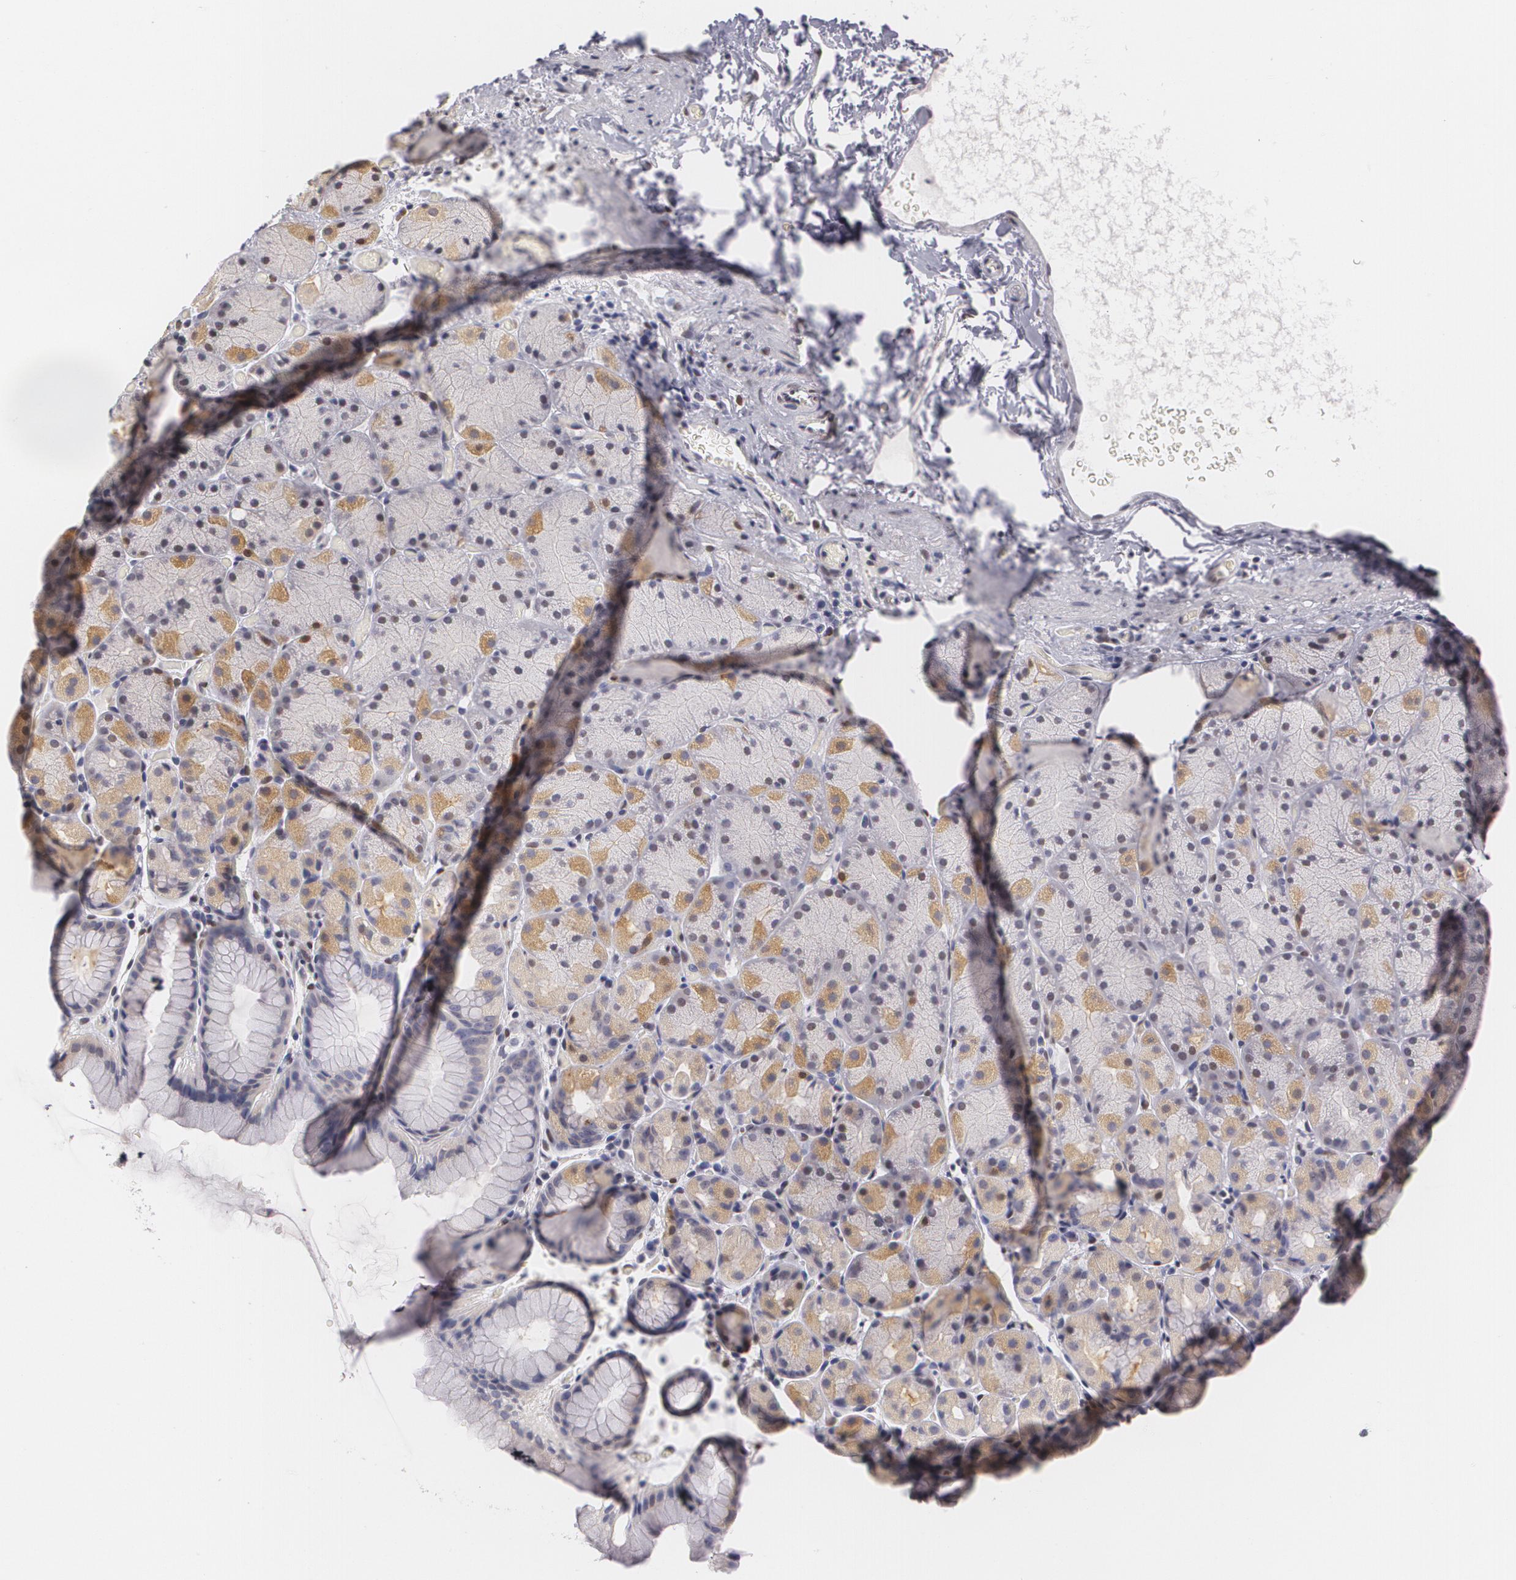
{"staining": {"intensity": "moderate", "quantity": "25%-75%", "location": "cytoplasmic/membranous"}, "tissue": "stomach", "cell_type": "Glandular cells", "image_type": "normal", "snomed": [{"axis": "morphology", "description": "Normal tissue, NOS"}, {"axis": "topography", "description": "Stomach, upper"}], "caption": "High-magnification brightfield microscopy of unremarkable stomach stained with DAB (brown) and counterstained with hematoxylin (blue). glandular cells exhibit moderate cytoplasmic/membranous expression is appreciated in approximately25%-75% of cells. The staining was performed using DAB to visualize the protein expression in brown, while the nuclei were stained in blue with hematoxylin (Magnification: 20x).", "gene": "ZBTB16", "patient": {"sex": "male", "age": 47}}